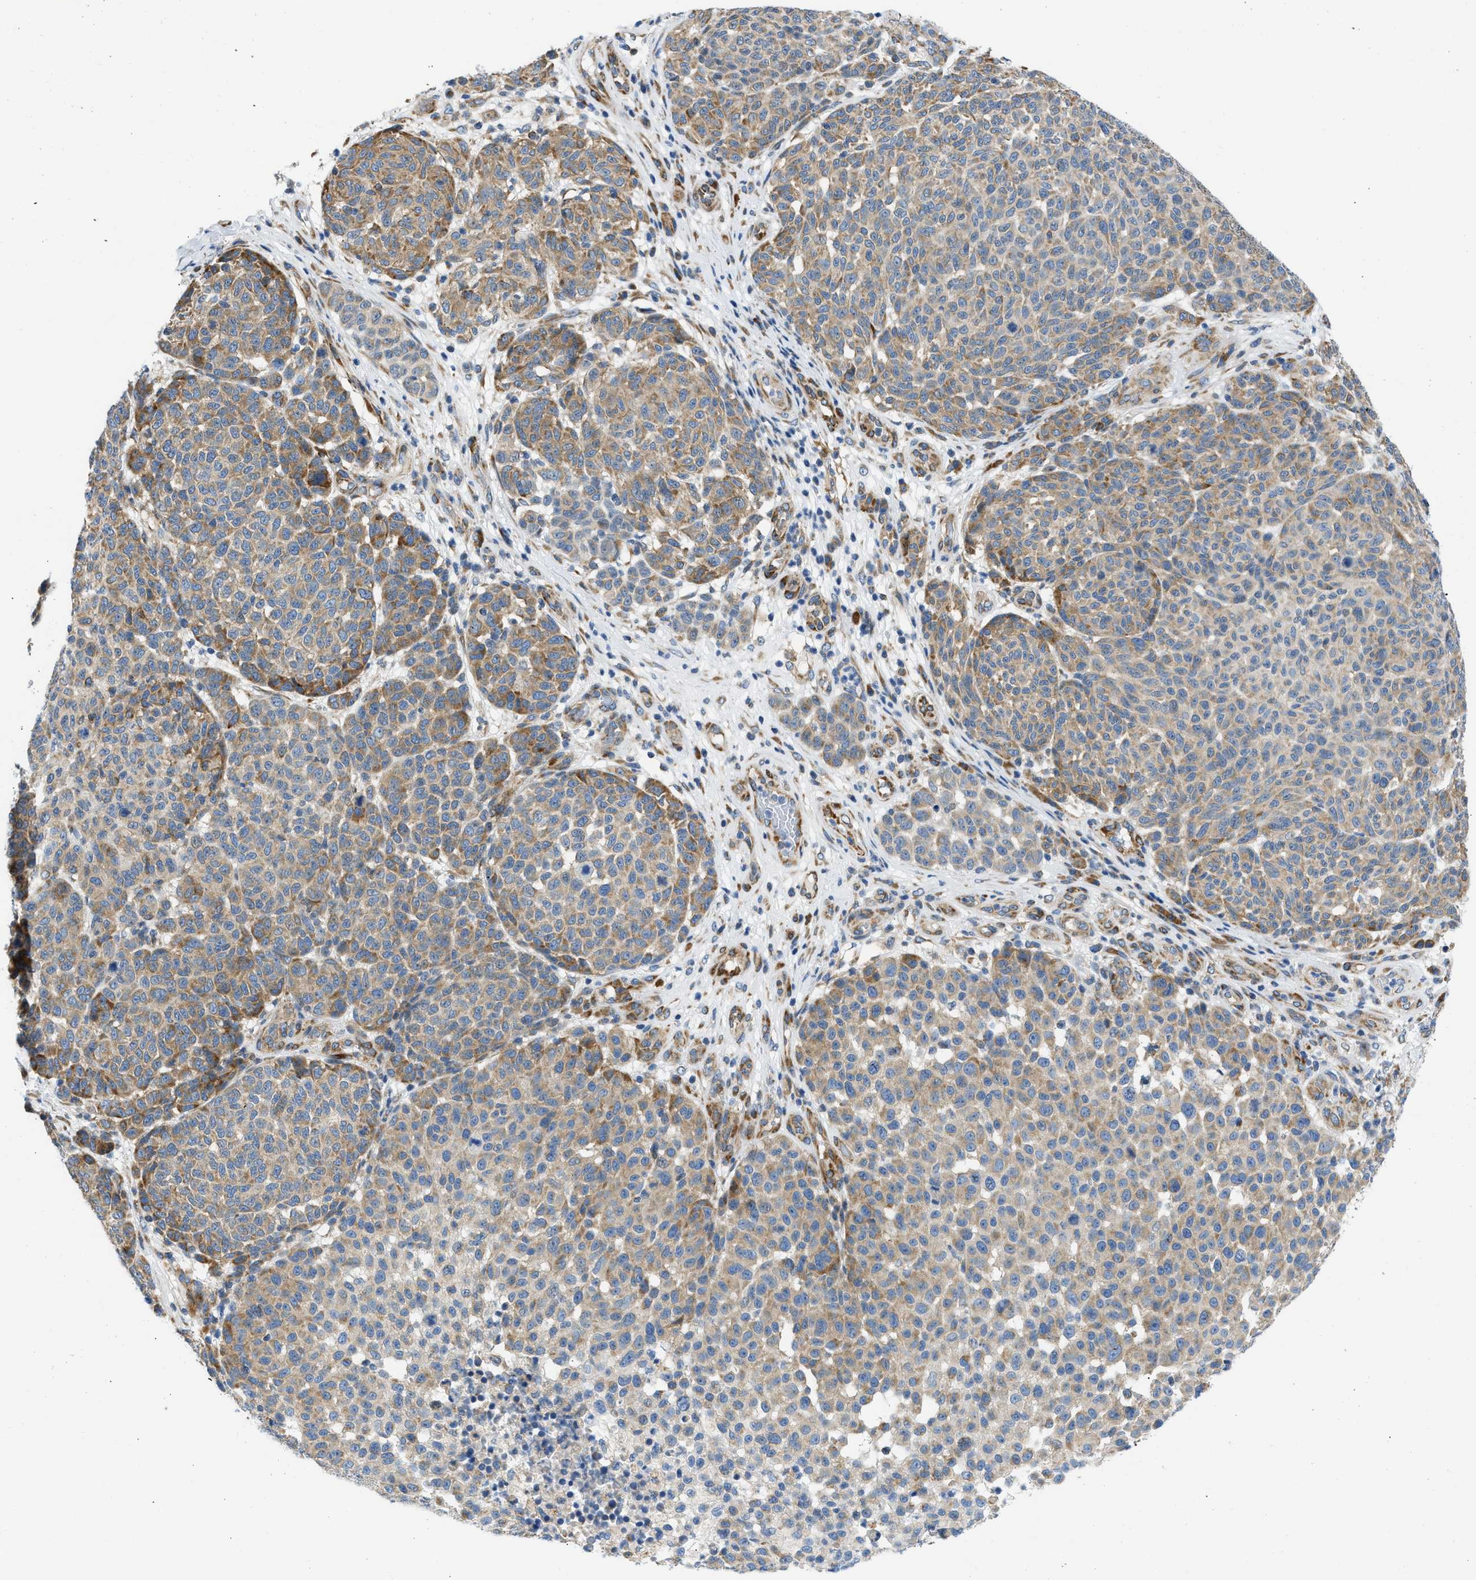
{"staining": {"intensity": "moderate", "quantity": "25%-75%", "location": "cytoplasmic/membranous"}, "tissue": "melanoma", "cell_type": "Tumor cells", "image_type": "cancer", "snomed": [{"axis": "morphology", "description": "Malignant melanoma, NOS"}, {"axis": "topography", "description": "Skin"}], "caption": "Tumor cells demonstrate moderate cytoplasmic/membranous expression in approximately 25%-75% of cells in malignant melanoma. (Stains: DAB in brown, nuclei in blue, Microscopy: brightfield microscopy at high magnification).", "gene": "CAMKK2", "patient": {"sex": "male", "age": 59}}